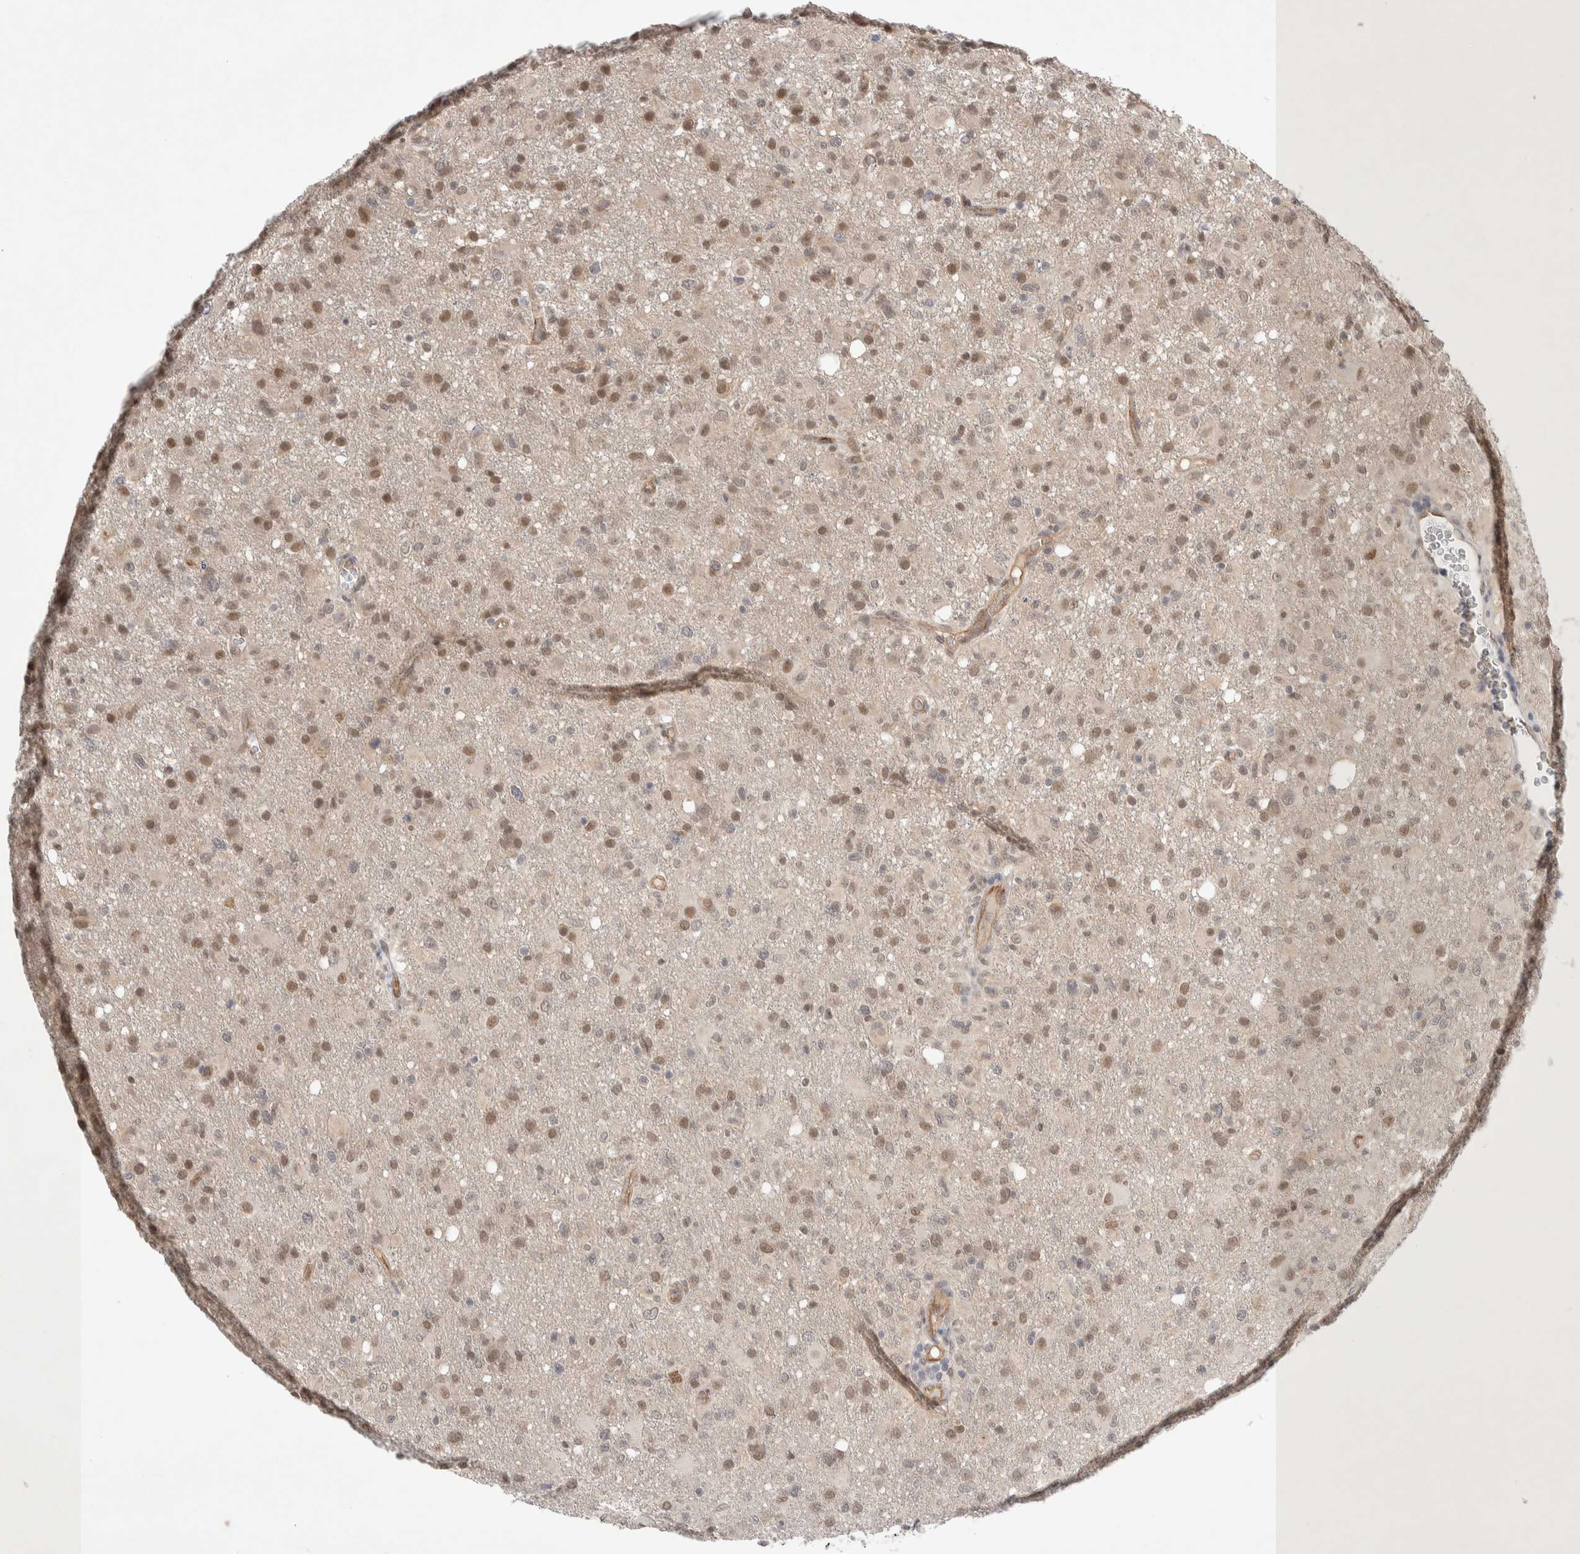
{"staining": {"intensity": "weak", "quantity": ">75%", "location": "nuclear"}, "tissue": "glioma", "cell_type": "Tumor cells", "image_type": "cancer", "snomed": [{"axis": "morphology", "description": "Glioma, malignant, High grade"}, {"axis": "topography", "description": "Brain"}], "caption": "Immunohistochemical staining of glioma exhibits weak nuclear protein positivity in about >75% of tumor cells.", "gene": "ZNF704", "patient": {"sex": "female", "age": 57}}